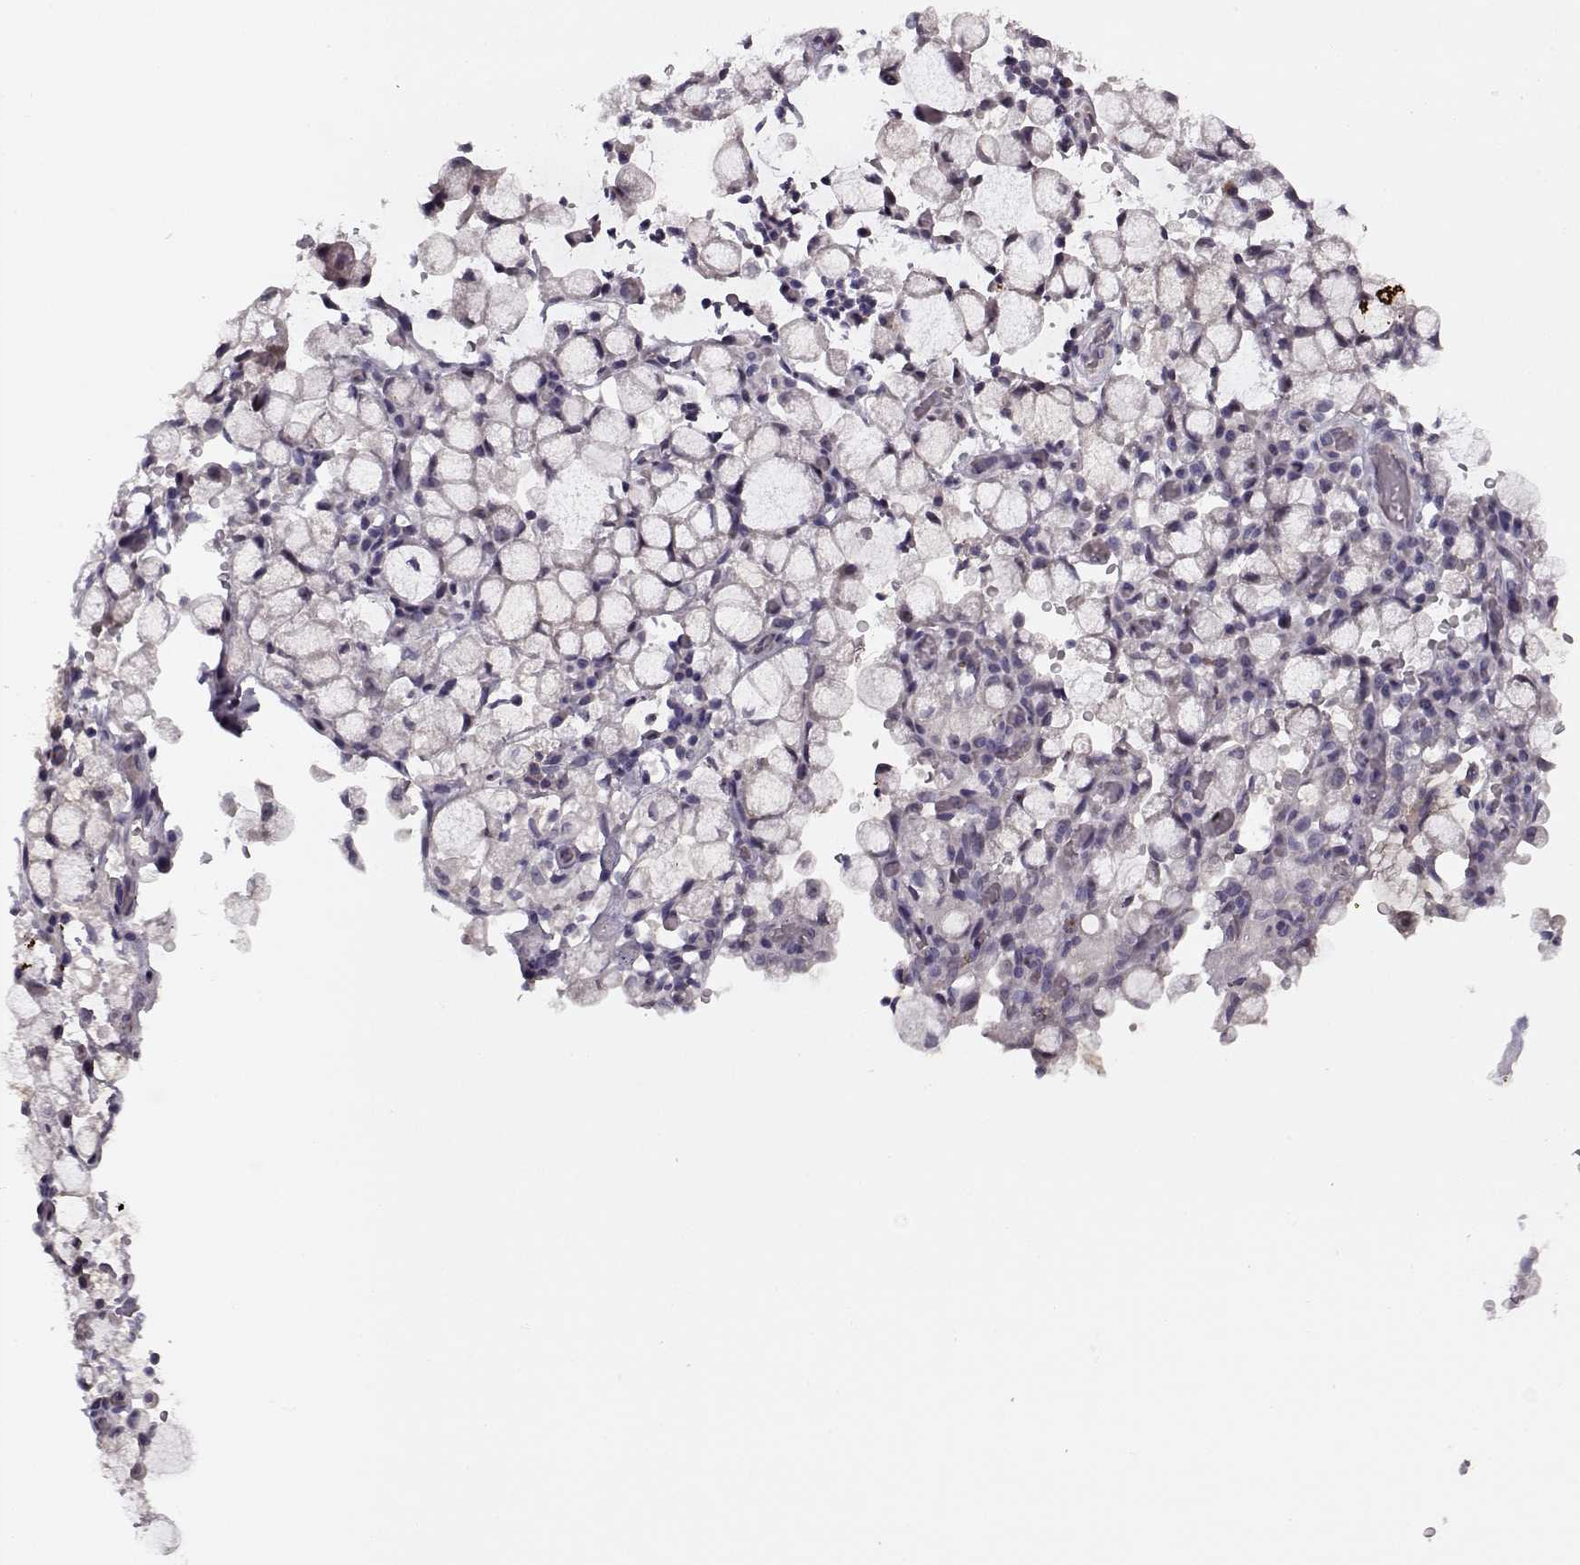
{"staining": {"intensity": "negative", "quantity": "none", "location": "none"}, "tissue": "stomach cancer", "cell_type": "Tumor cells", "image_type": "cancer", "snomed": [{"axis": "morphology", "description": "Adenocarcinoma, NOS"}, {"axis": "topography", "description": "Stomach"}], "caption": "IHC micrograph of human stomach cancer (adenocarcinoma) stained for a protein (brown), which displays no expression in tumor cells. (Brightfield microscopy of DAB (3,3'-diaminobenzidine) immunohistochemistry (IHC) at high magnification).", "gene": "PNMT", "patient": {"sex": "male", "age": 58}}